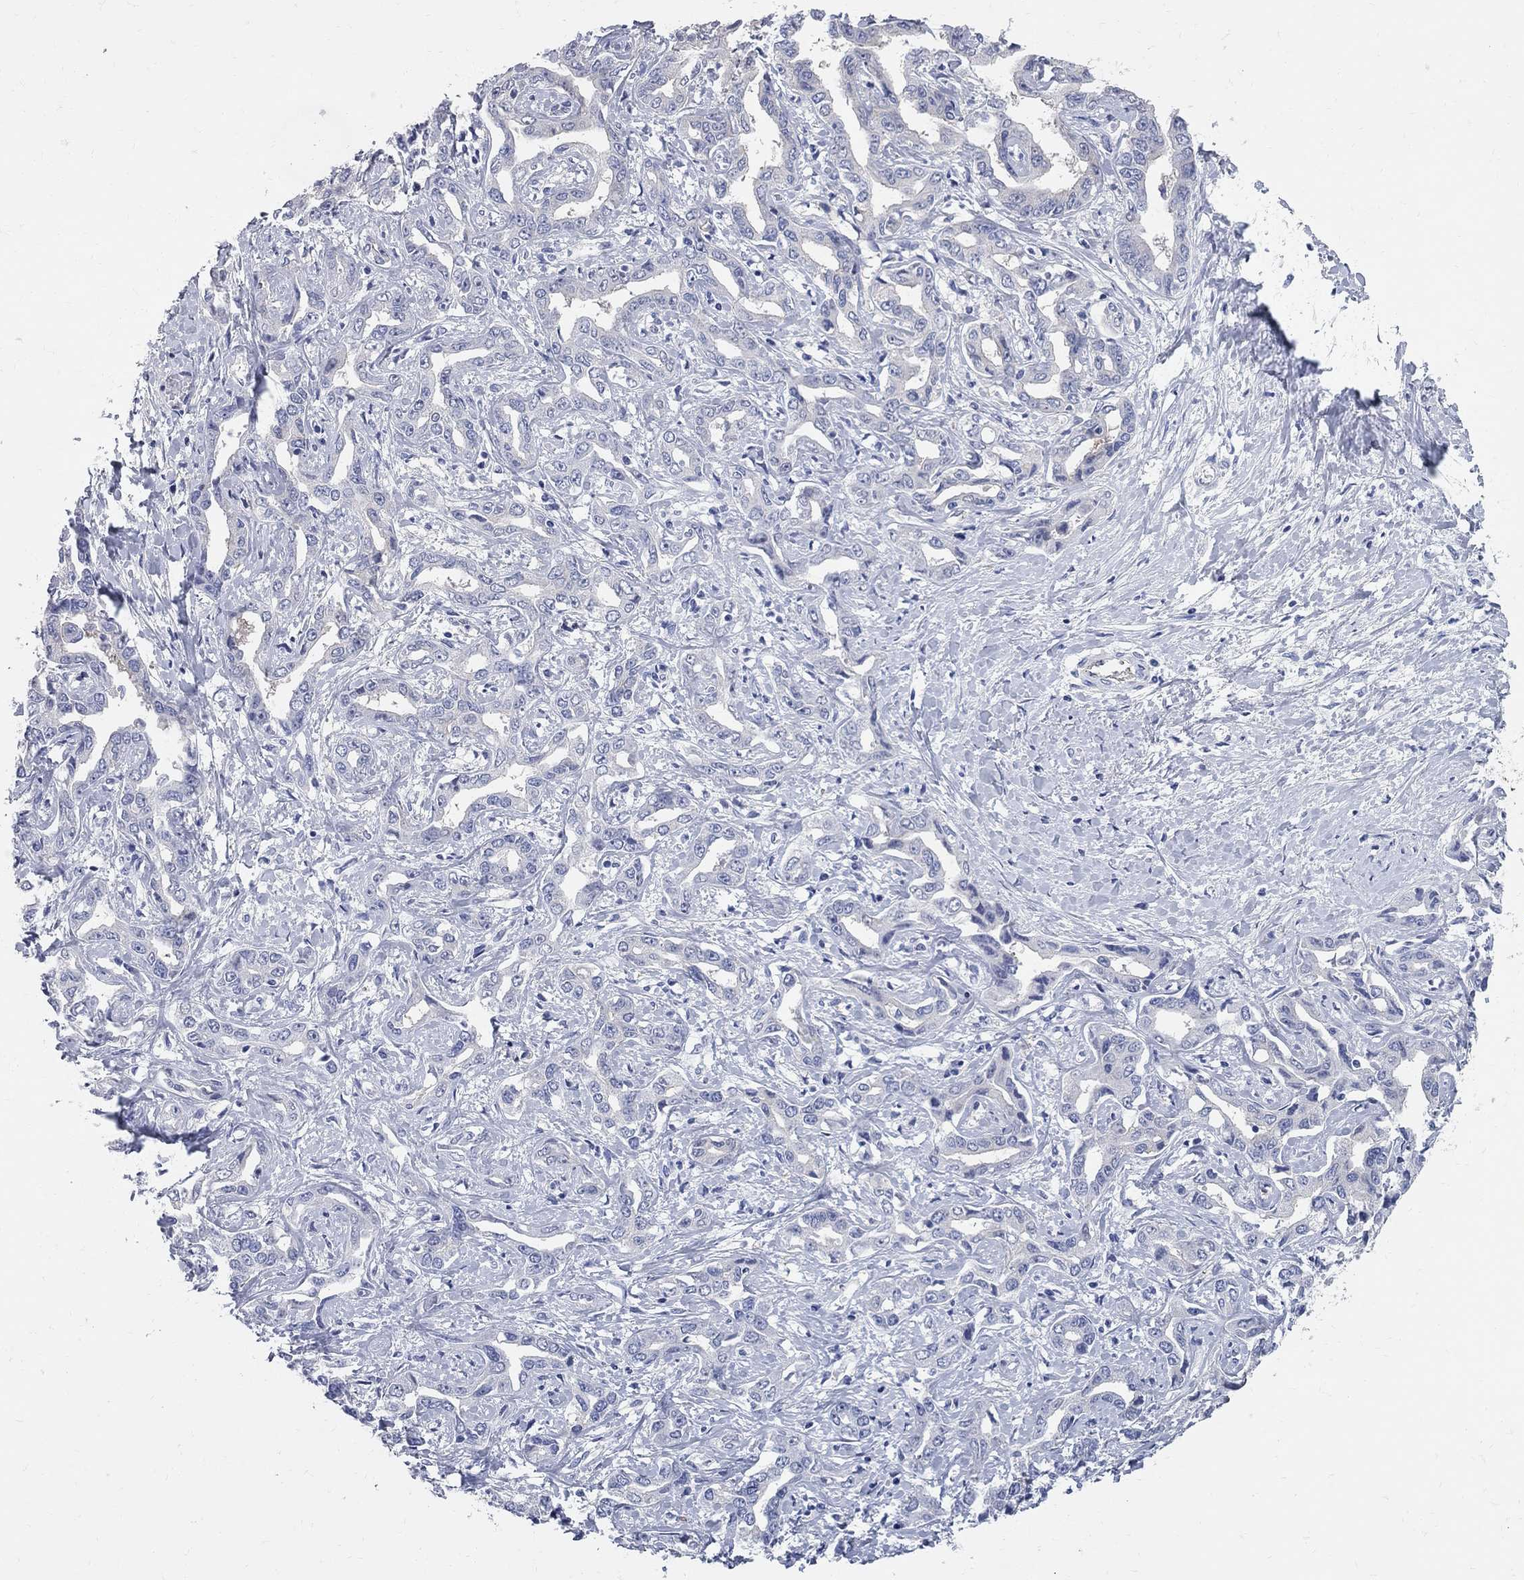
{"staining": {"intensity": "negative", "quantity": "none", "location": "none"}, "tissue": "liver cancer", "cell_type": "Tumor cells", "image_type": "cancer", "snomed": [{"axis": "morphology", "description": "Cholangiocarcinoma"}, {"axis": "topography", "description": "Liver"}], "caption": "A photomicrograph of cholangiocarcinoma (liver) stained for a protein demonstrates no brown staining in tumor cells.", "gene": "AOX1", "patient": {"sex": "male", "age": 59}}